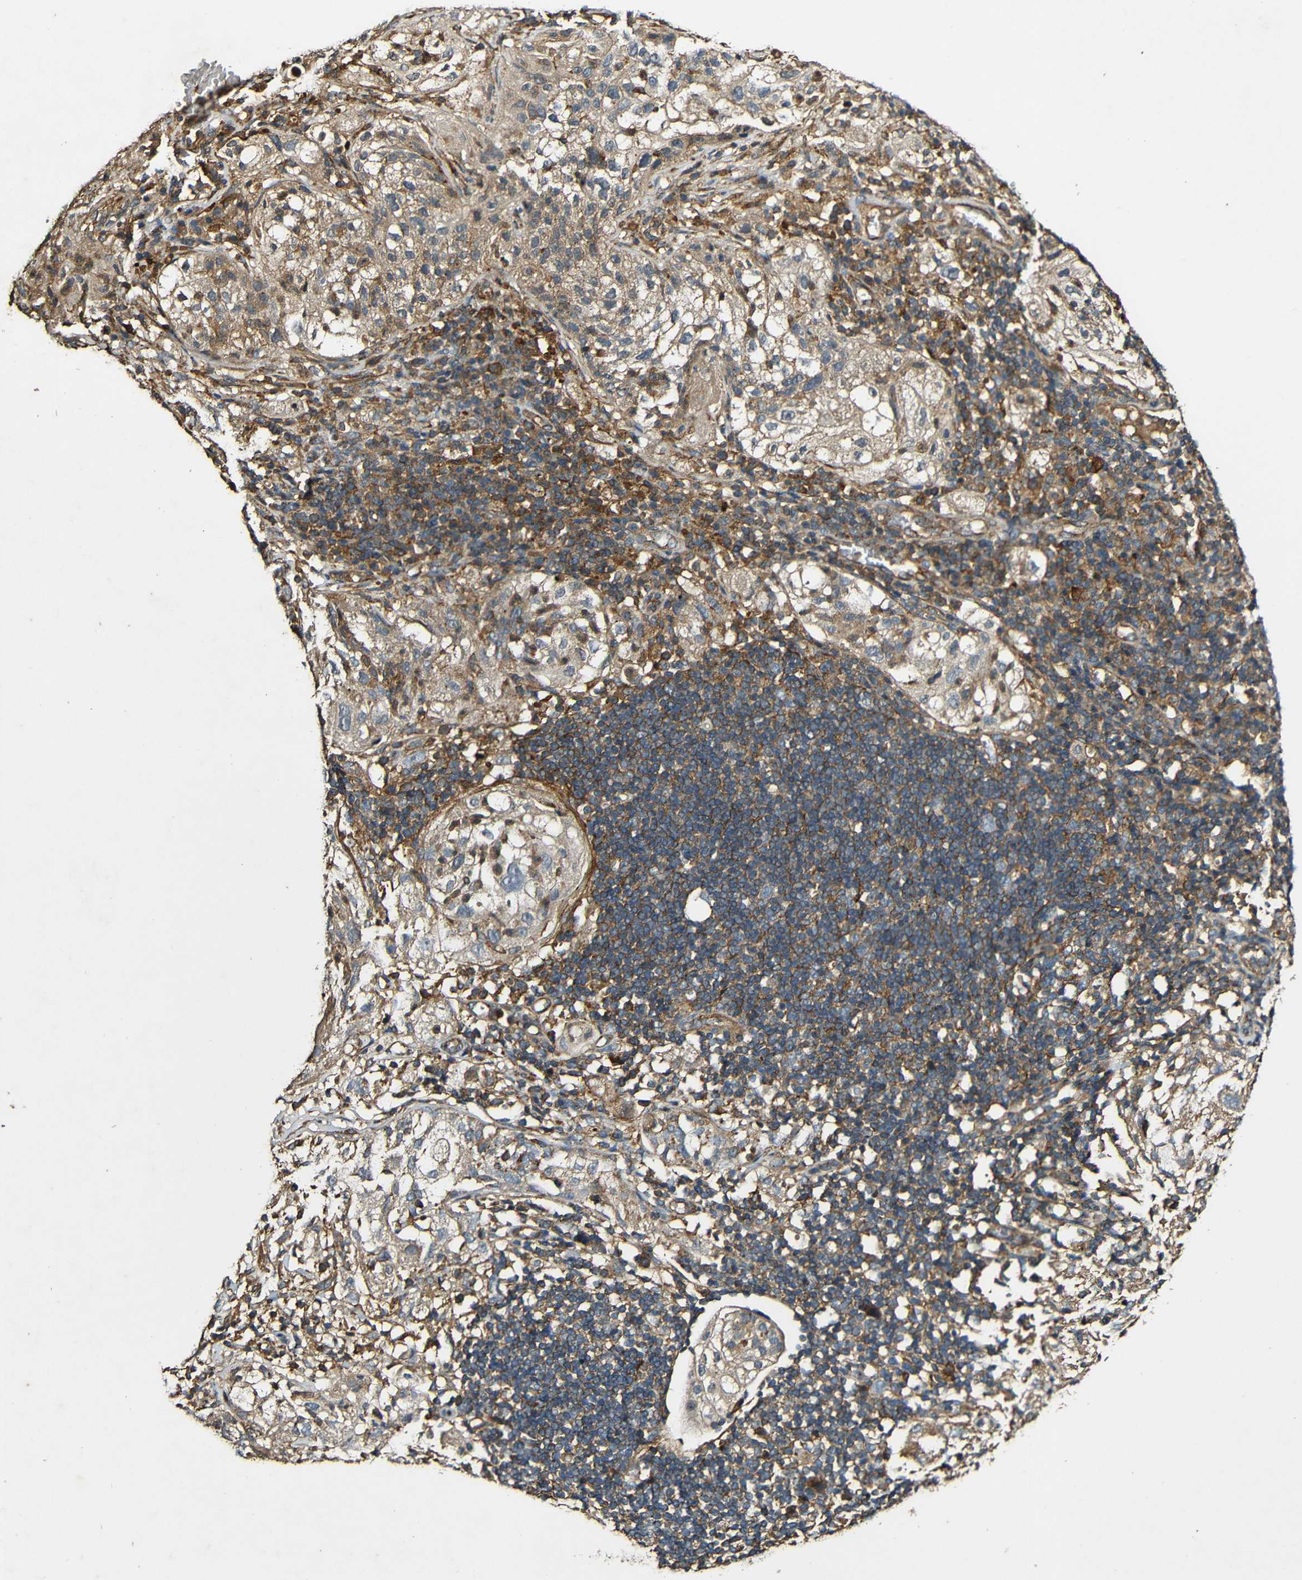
{"staining": {"intensity": "moderate", "quantity": ">75%", "location": "cytoplasmic/membranous"}, "tissue": "lung cancer", "cell_type": "Tumor cells", "image_type": "cancer", "snomed": [{"axis": "morphology", "description": "Inflammation, NOS"}, {"axis": "morphology", "description": "Squamous cell carcinoma, NOS"}, {"axis": "topography", "description": "Lymph node"}, {"axis": "topography", "description": "Soft tissue"}, {"axis": "topography", "description": "Lung"}], "caption": "Immunohistochemistry of human lung squamous cell carcinoma shows medium levels of moderate cytoplasmic/membranous staining in approximately >75% of tumor cells.", "gene": "CASP8", "patient": {"sex": "male", "age": 66}}